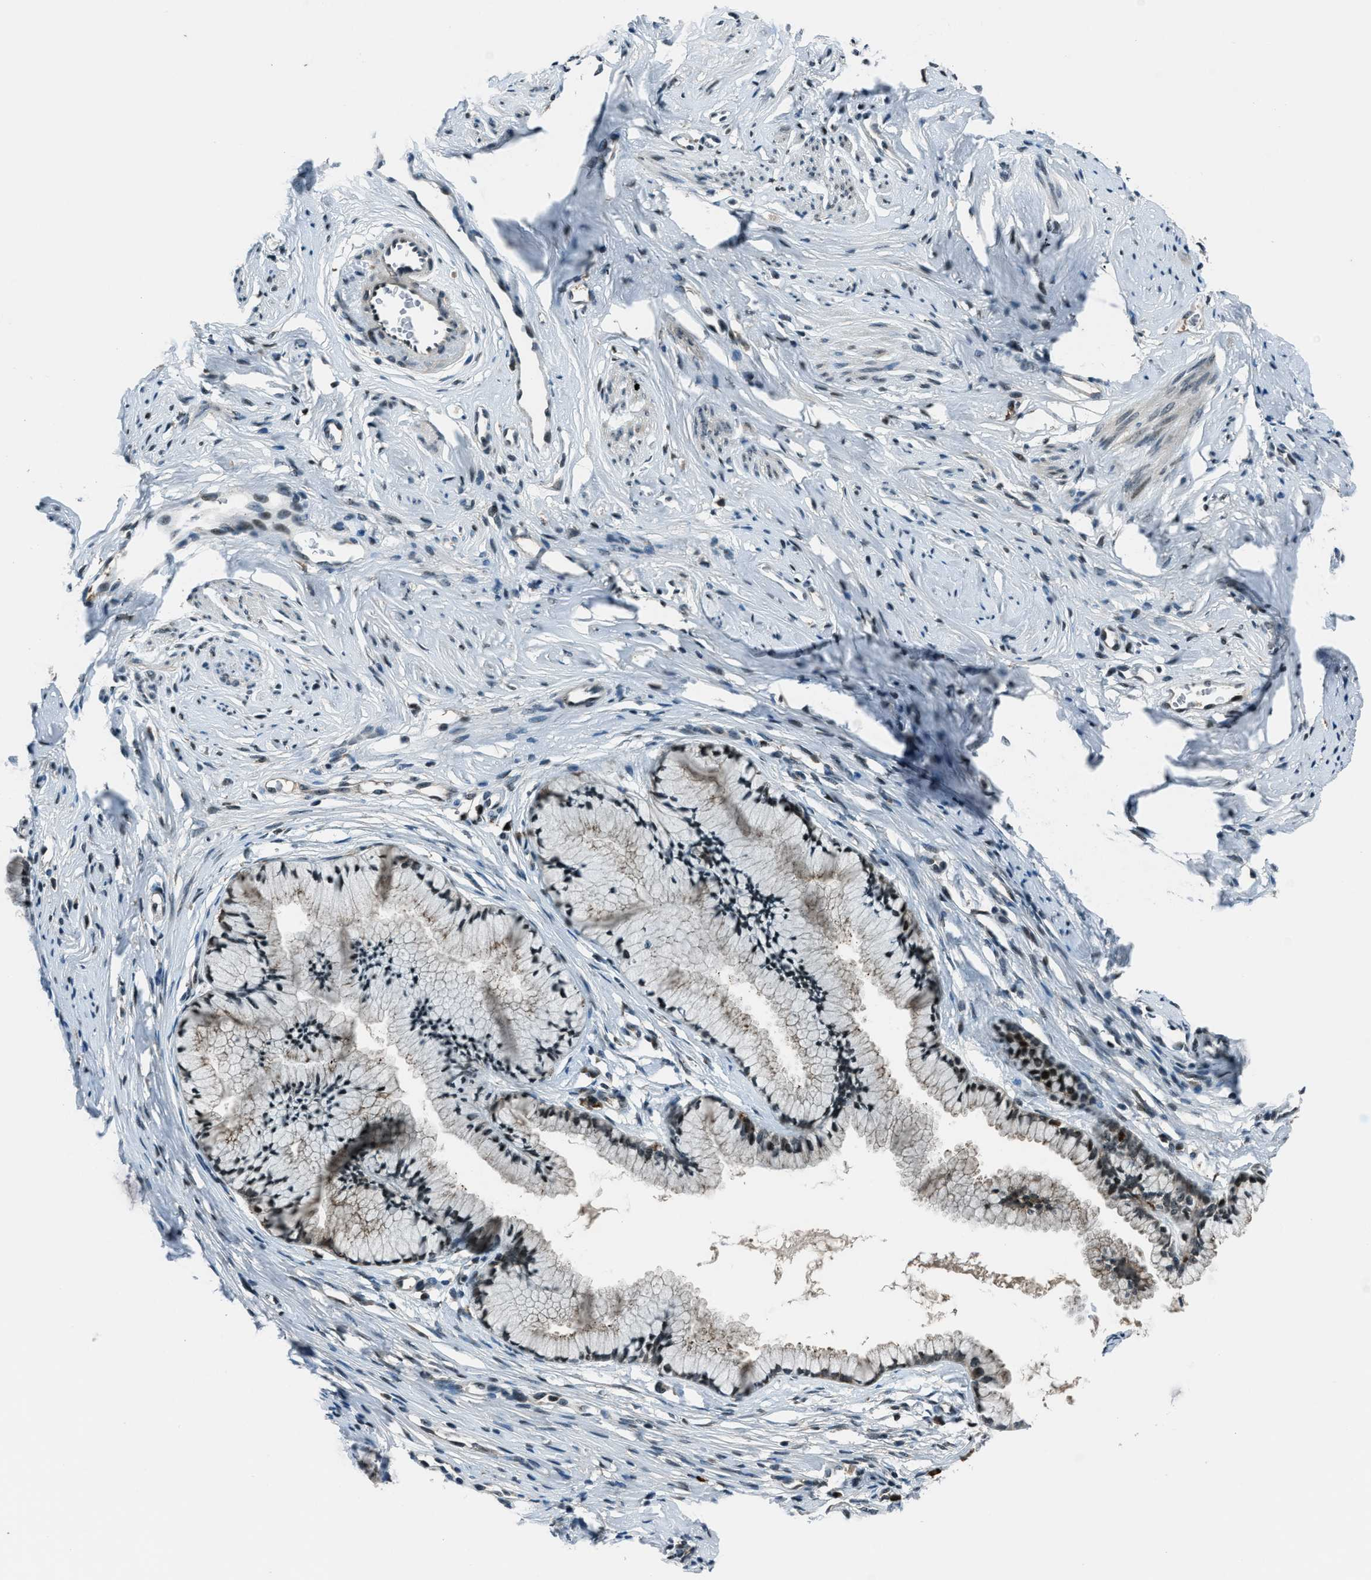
{"staining": {"intensity": "moderate", "quantity": "<25%", "location": "cytoplasmic/membranous,nuclear"}, "tissue": "cervix", "cell_type": "Glandular cells", "image_type": "normal", "snomed": [{"axis": "morphology", "description": "Normal tissue, NOS"}, {"axis": "topography", "description": "Cervix"}], "caption": "IHC image of unremarkable cervix: human cervix stained using immunohistochemistry demonstrates low levels of moderate protein expression localized specifically in the cytoplasmic/membranous,nuclear of glandular cells, appearing as a cytoplasmic/membranous,nuclear brown color.", "gene": "ACTL9", "patient": {"sex": "female", "age": 77}}